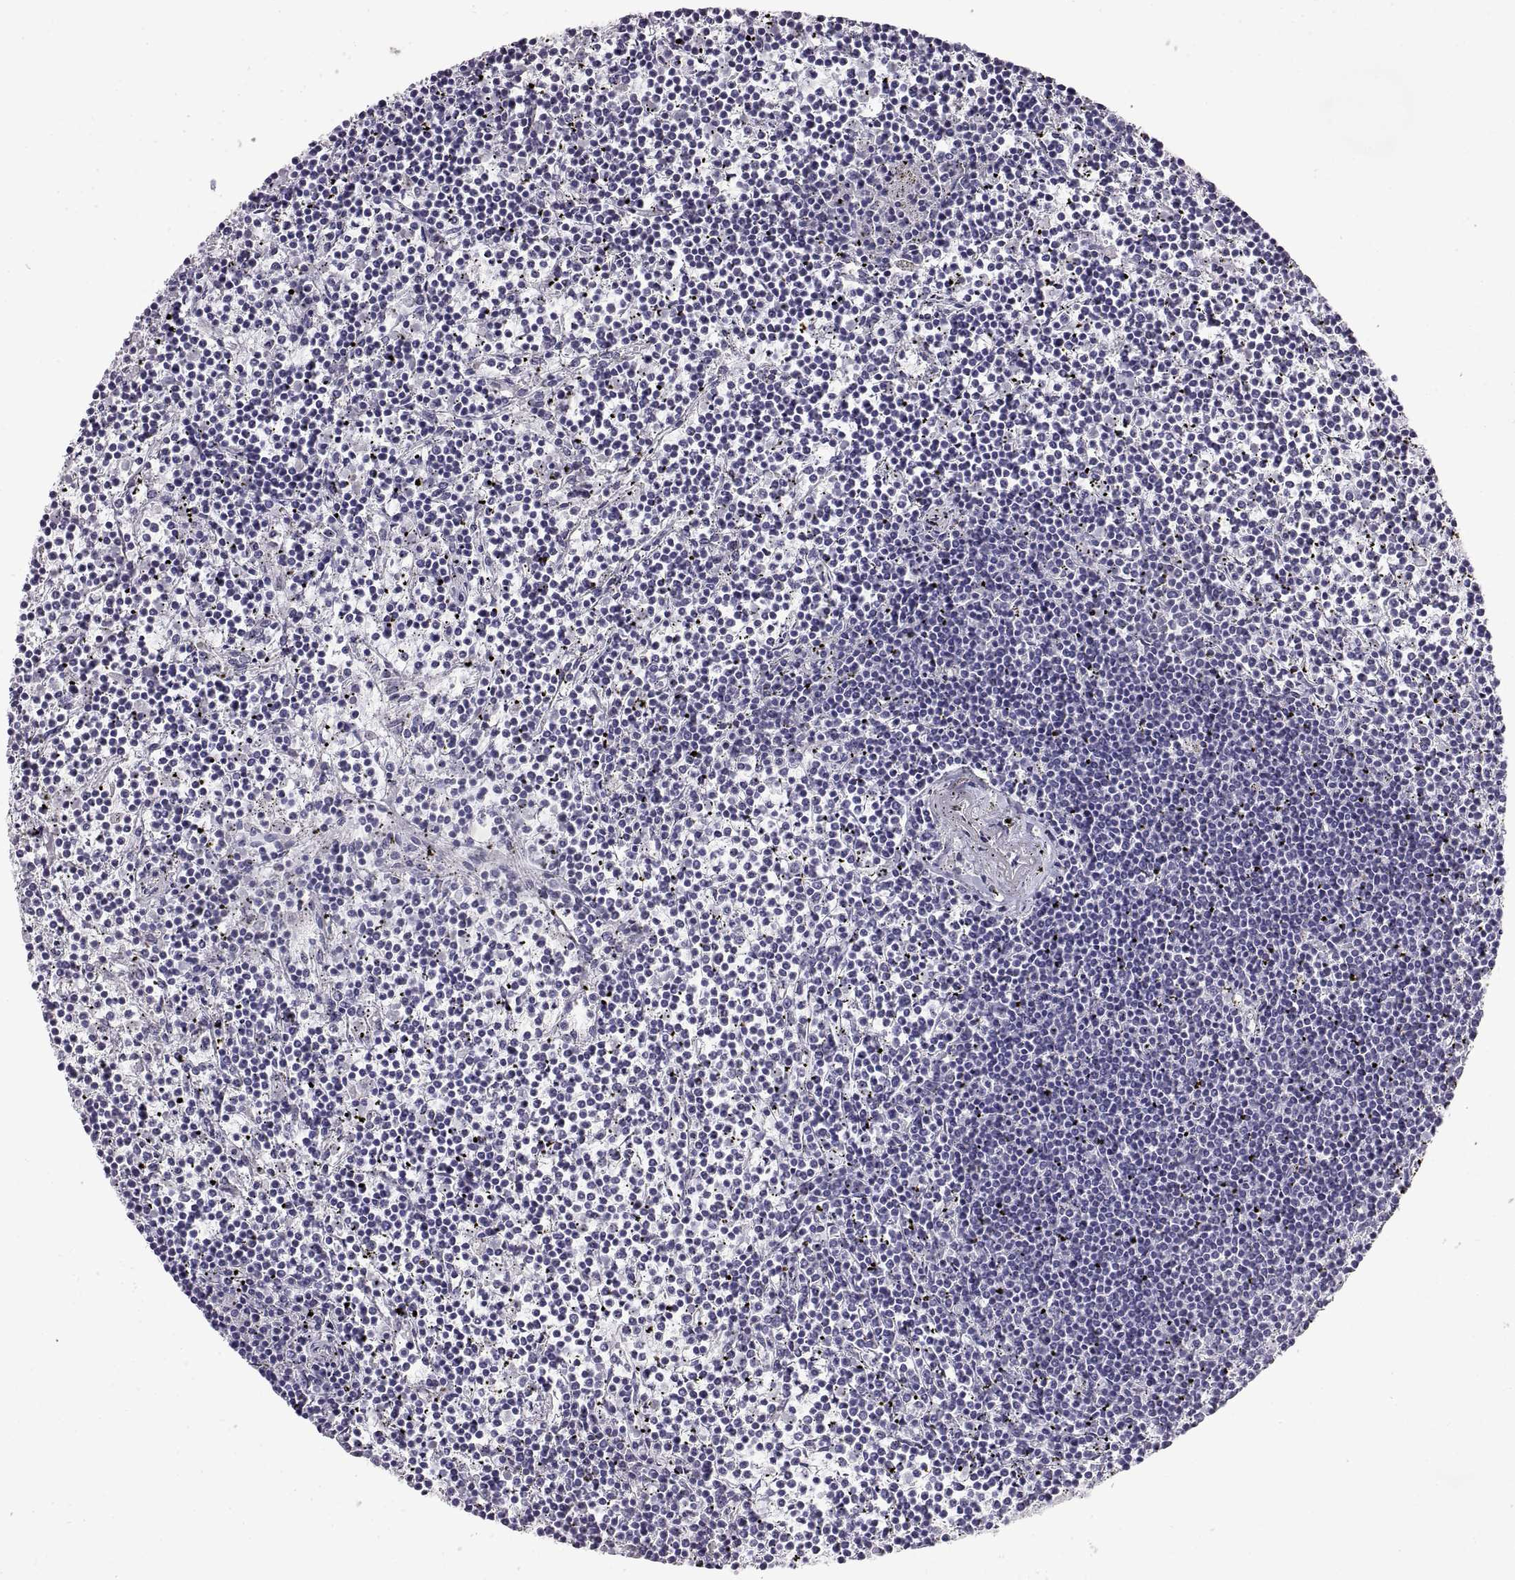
{"staining": {"intensity": "negative", "quantity": "none", "location": "none"}, "tissue": "lymphoma", "cell_type": "Tumor cells", "image_type": "cancer", "snomed": [{"axis": "morphology", "description": "Malignant lymphoma, non-Hodgkin's type, Low grade"}, {"axis": "topography", "description": "Spleen"}], "caption": "A high-resolution image shows immunohistochemistry (IHC) staining of lymphoma, which reveals no significant expression in tumor cells.", "gene": "RLBP1", "patient": {"sex": "female", "age": 19}}